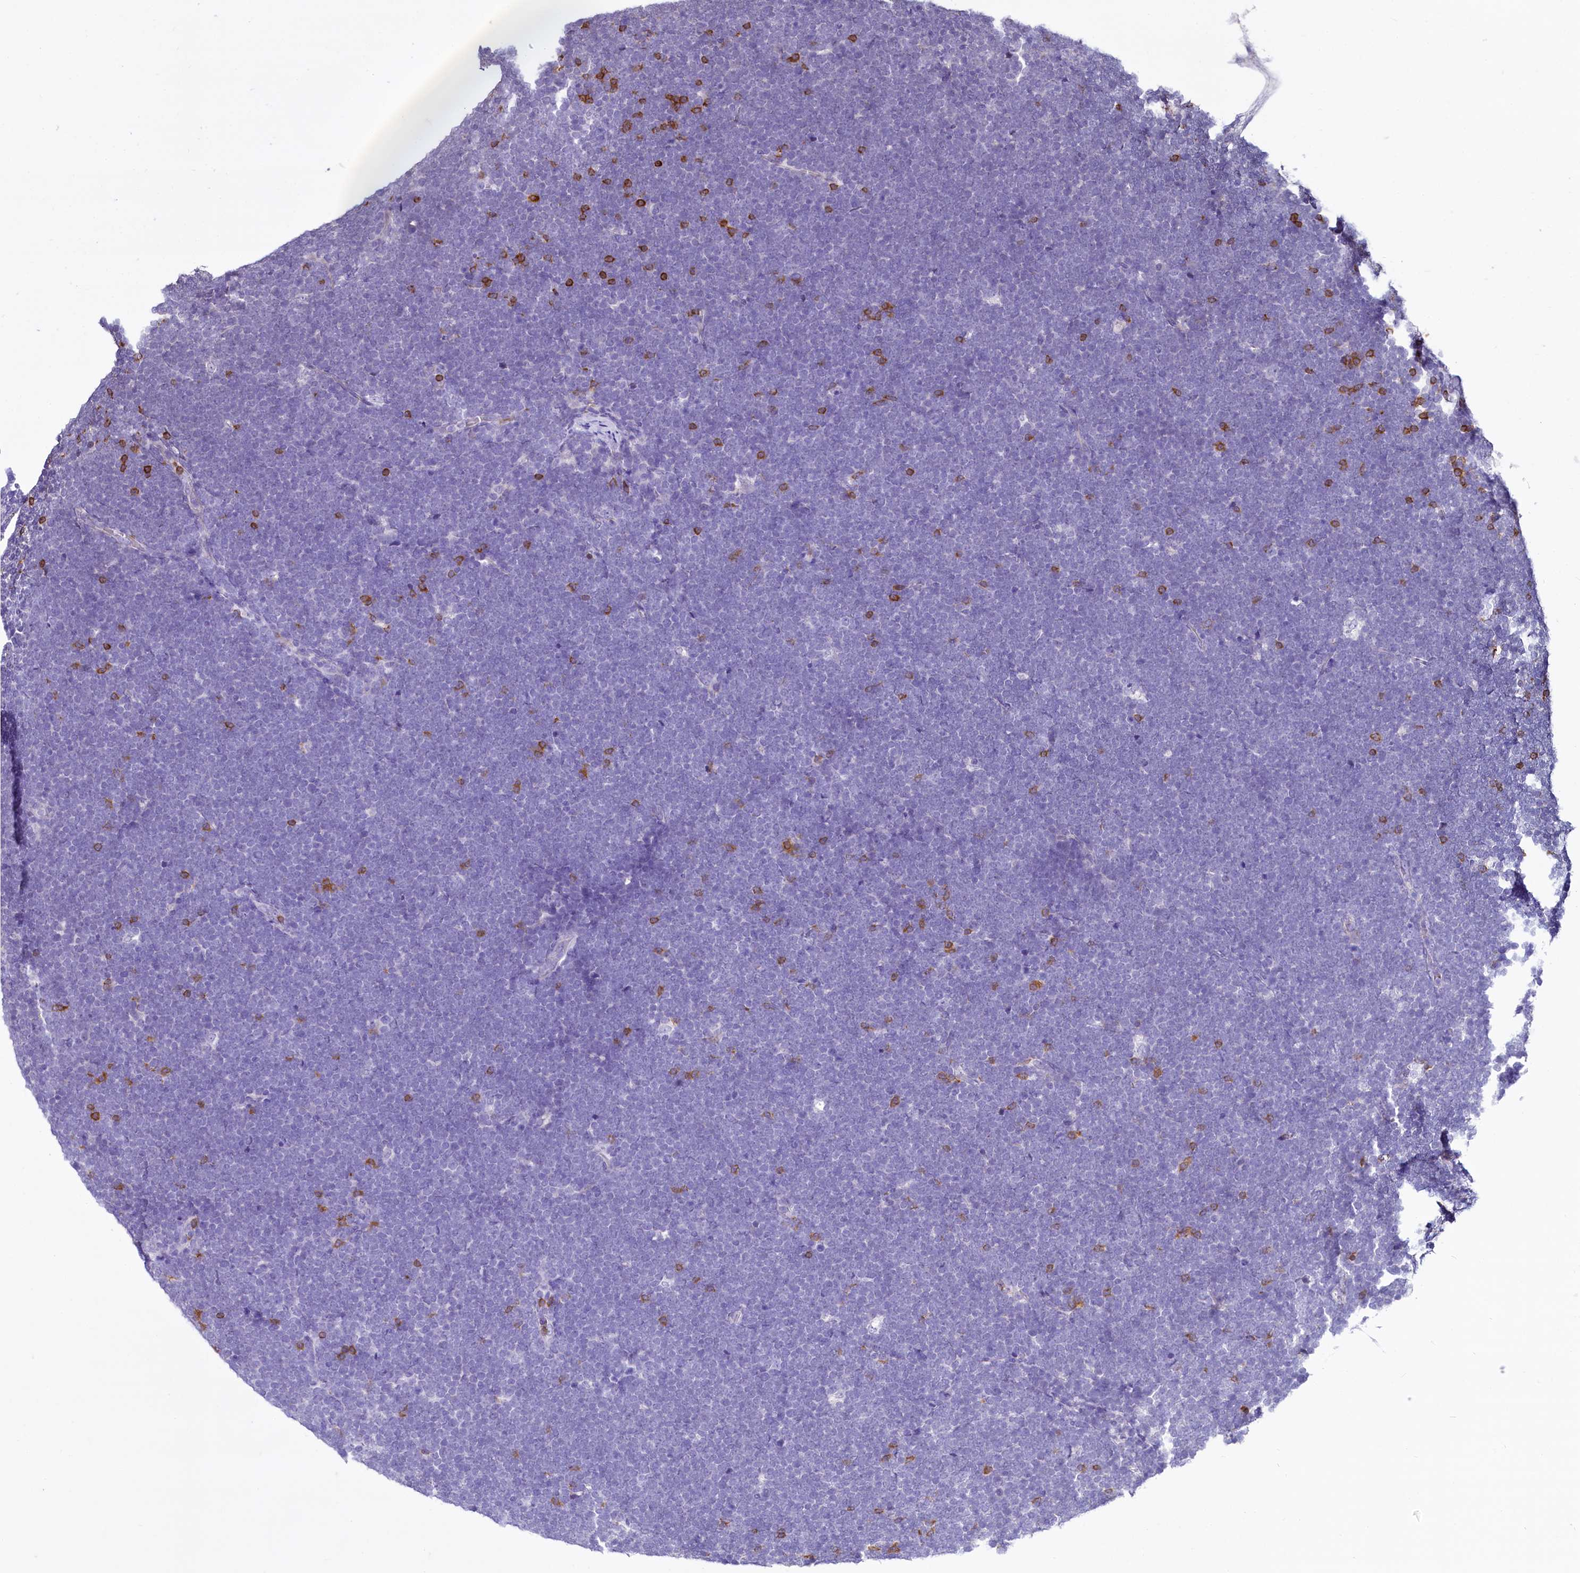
{"staining": {"intensity": "moderate", "quantity": "<25%", "location": "cytoplasmic/membranous"}, "tissue": "lymphoma", "cell_type": "Tumor cells", "image_type": "cancer", "snomed": [{"axis": "morphology", "description": "Malignant lymphoma, non-Hodgkin's type, High grade"}, {"axis": "topography", "description": "Lymph node"}], "caption": "Brown immunohistochemical staining in human lymphoma displays moderate cytoplasmic/membranous expression in about <25% of tumor cells.", "gene": "BANK1", "patient": {"sex": "male", "age": 13}}